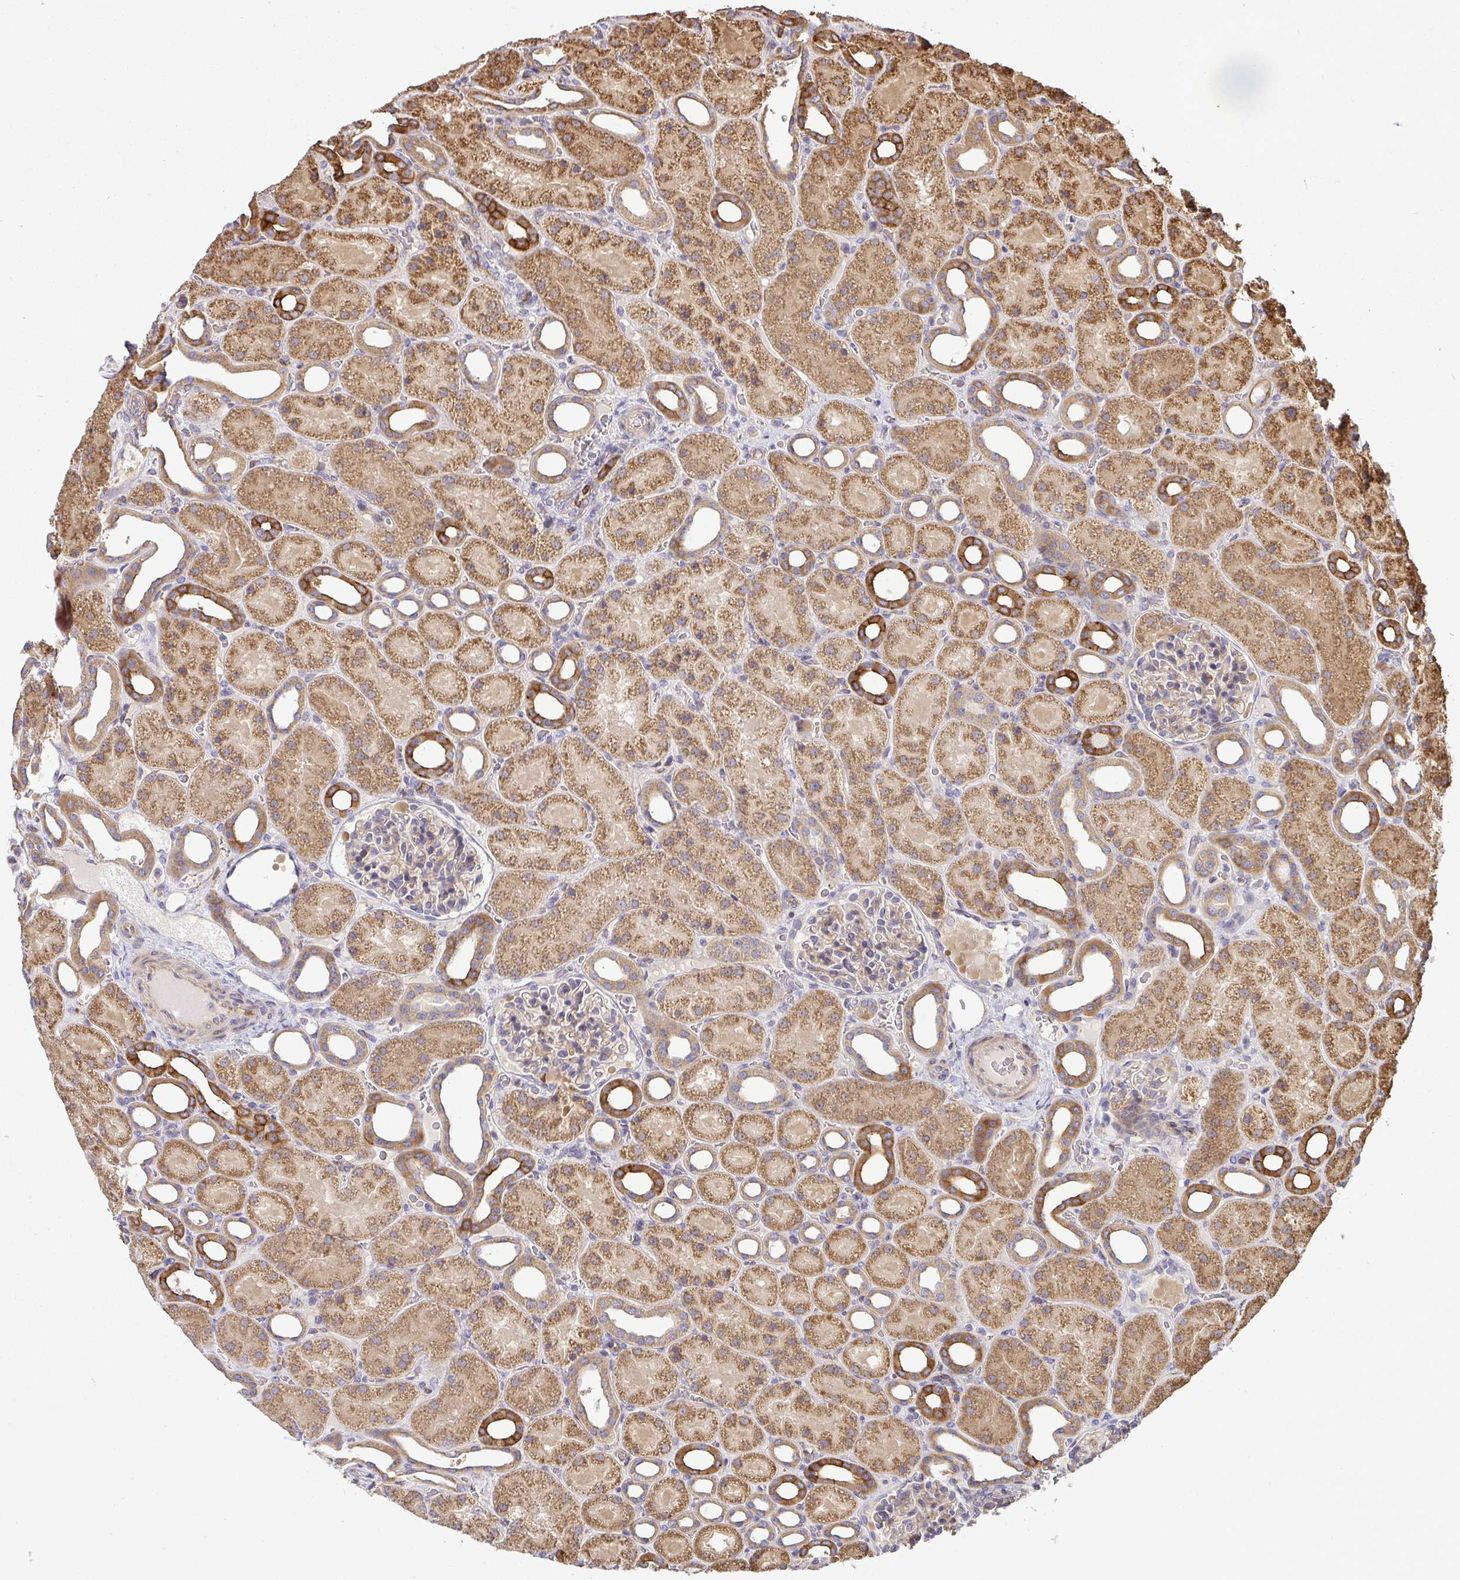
{"staining": {"intensity": "weak", "quantity": ">75%", "location": "cytoplasmic/membranous"}, "tissue": "kidney", "cell_type": "Cells in glomeruli", "image_type": "normal", "snomed": [{"axis": "morphology", "description": "Normal tissue, NOS"}, {"axis": "topography", "description": "Kidney"}], "caption": "Kidney stained with DAB (3,3'-diaminobenzidine) immunohistochemistry (IHC) exhibits low levels of weak cytoplasmic/membranous positivity in about >75% of cells in glomeruli.", "gene": "B4GALT6", "patient": {"sex": "male", "age": 2}}